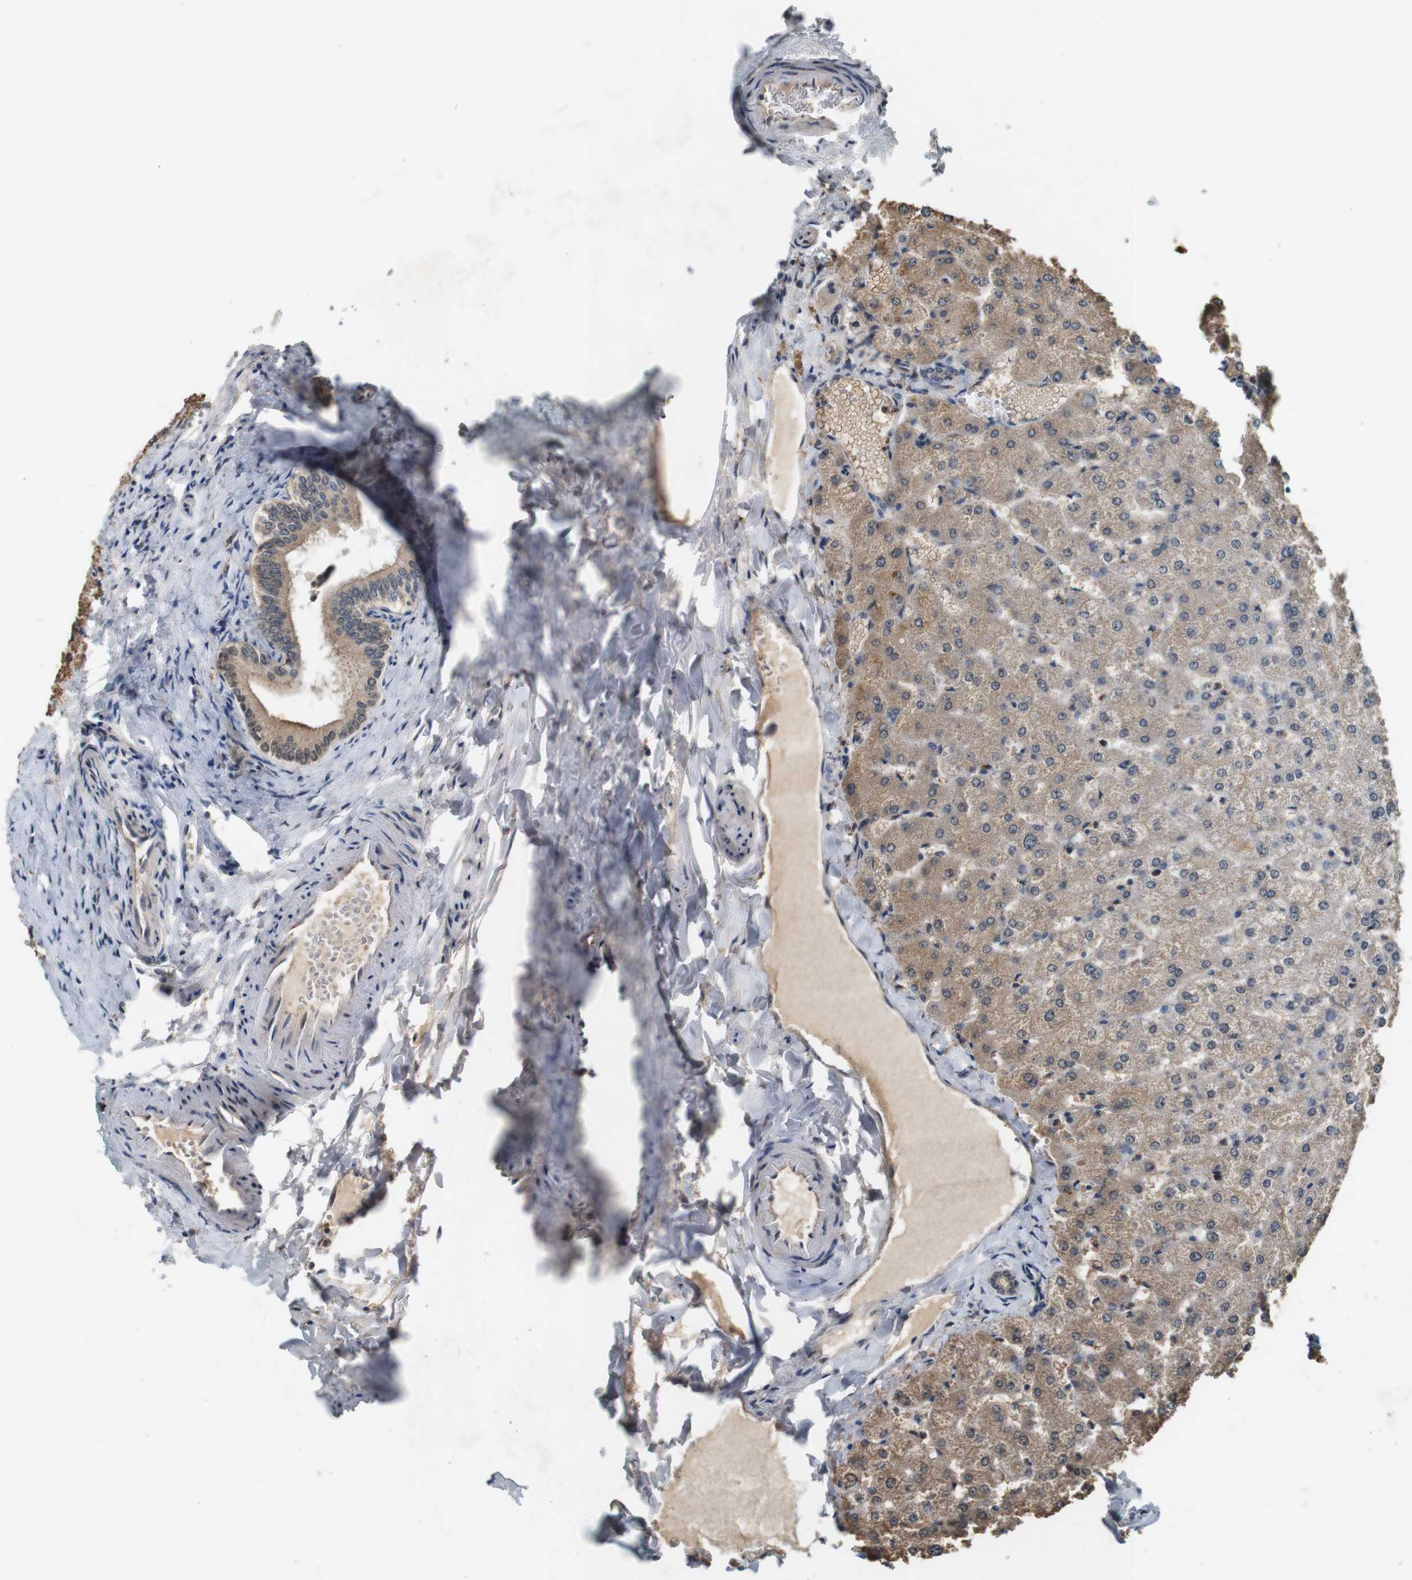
{"staining": {"intensity": "weak", "quantity": "25%-75%", "location": "cytoplasmic/membranous"}, "tissue": "liver", "cell_type": "Cholangiocytes", "image_type": "normal", "snomed": [{"axis": "morphology", "description": "Normal tissue, NOS"}, {"axis": "topography", "description": "Liver"}], "caption": "Protein analysis of benign liver displays weak cytoplasmic/membranous staining in approximately 25%-75% of cholangiocytes. (brown staining indicates protein expression, while blue staining denotes nuclei).", "gene": "CDK14", "patient": {"sex": "female", "age": 32}}